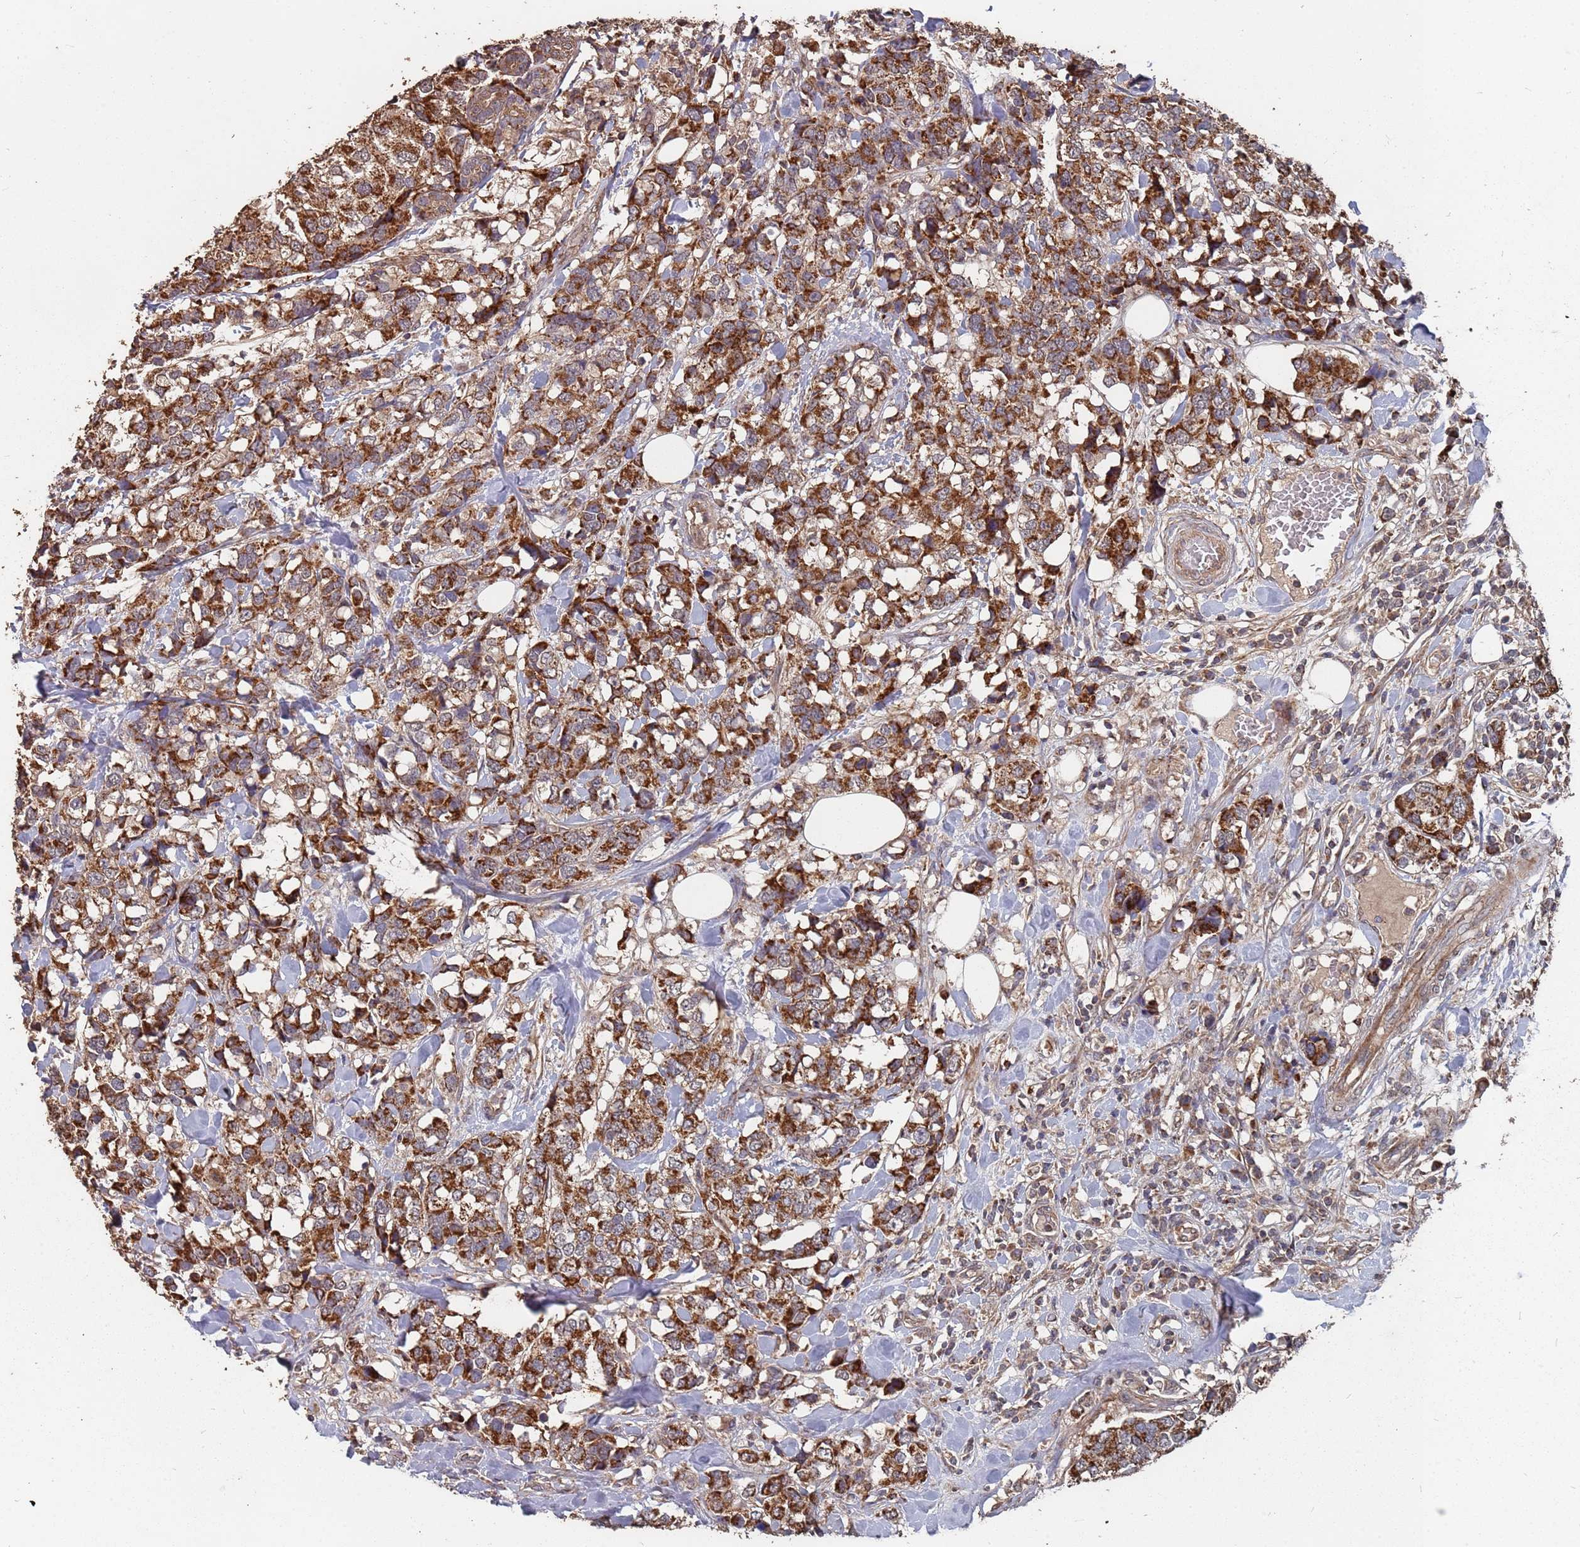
{"staining": {"intensity": "strong", "quantity": ">75%", "location": "cytoplasmic/membranous"}, "tissue": "breast cancer", "cell_type": "Tumor cells", "image_type": "cancer", "snomed": [{"axis": "morphology", "description": "Lobular carcinoma"}, {"axis": "topography", "description": "Breast"}], "caption": "A brown stain labels strong cytoplasmic/membranous expression of a protein in lobular carcinoma (breast) tumor cells.", "gene": "PRORP", "patient": {"sex": "female", "age": 59}}